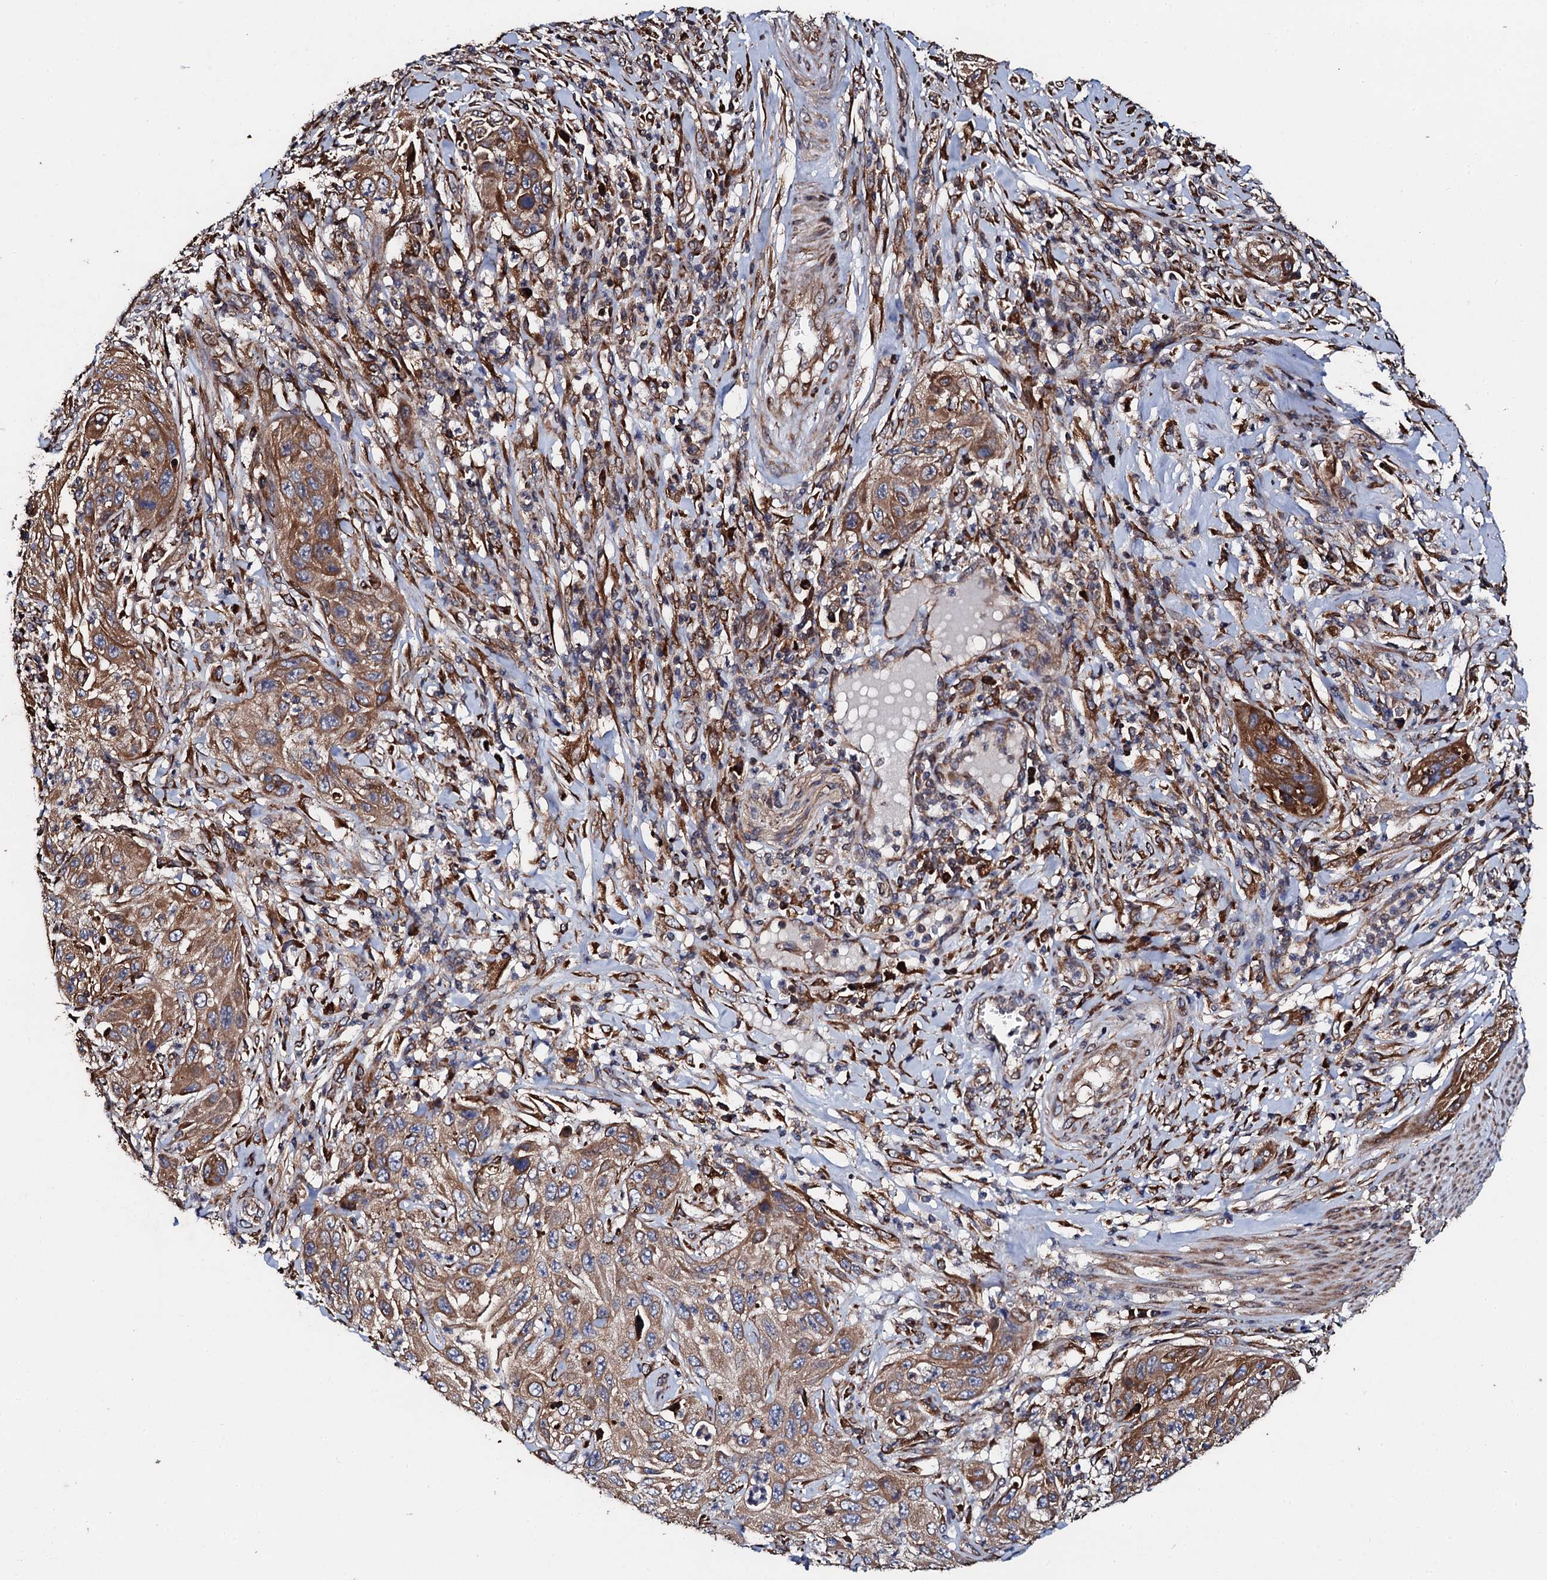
{"staining": {"intensity": "strong", "quantity": "25%-75%", "location": "cytoplasmic/membranous"}, "tissue": "cervical cancer", "cell_type": "Tumor cells", "image_type": "cancer", "snomed": [{"axis": "morphology", "description": "Squamous cell carcinoma, NOS"}, {"axis": "topography", "description": "Cervix"}], "caption": "Immunohistochemical staining of human cervical cancer (squamous cell carcinoma) demonstrates high levels of strong cytoplasmic/membranous staining in about 25%-75% of tumor cells. (brown staining indicates protein expression, while blue staining denotes nuclei).", "gene": "CKAP5", "patient": {"sex": "female", "age": 42}}